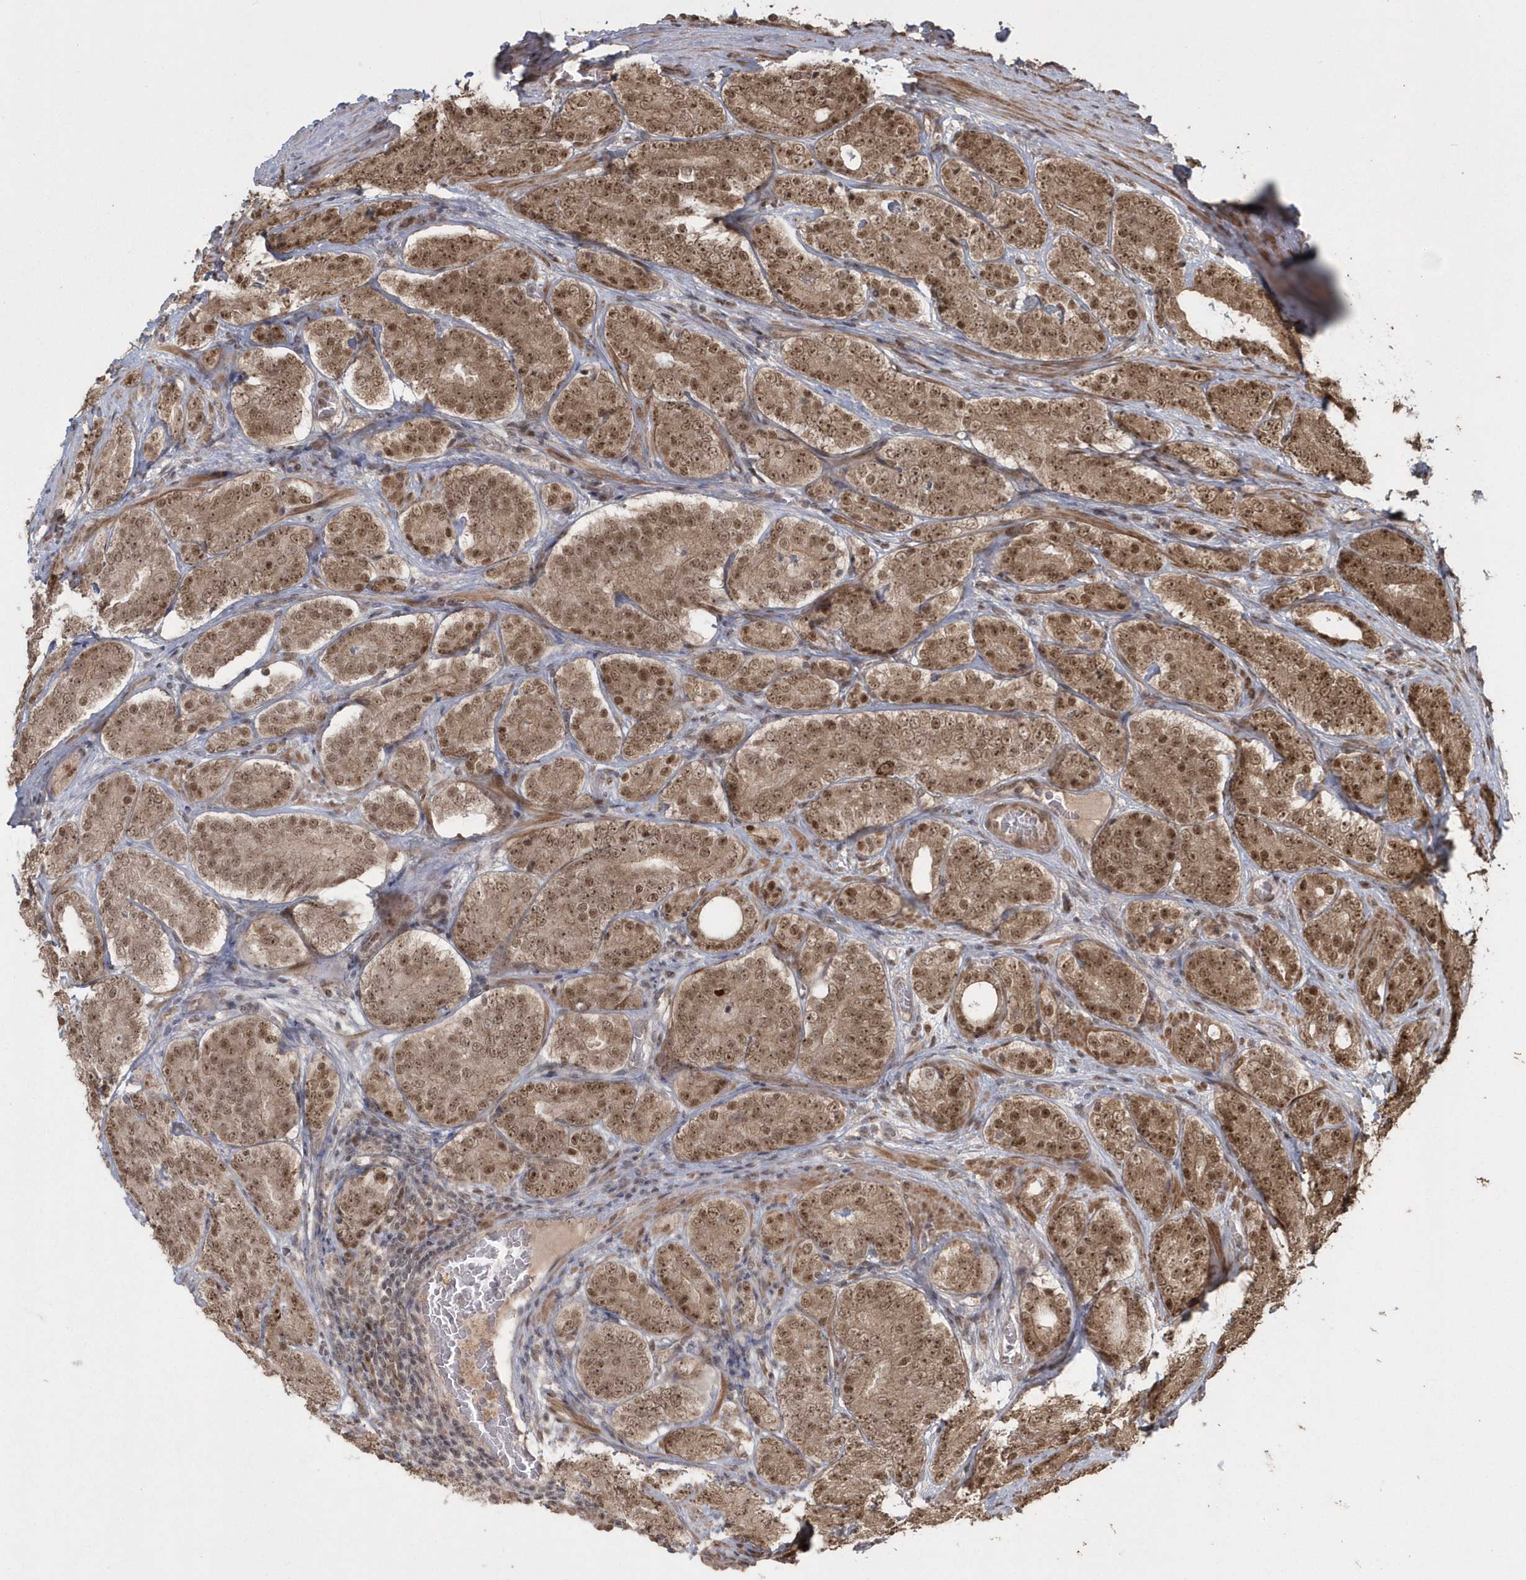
{"staining": {"intensity": "moderate", "quantity": ">75%", "location": "cytoplasmic/membranous,nuclear"}, "tissue": "prostate cancer", "cell_type": "Tumor cells", "image_type": "cancer", "snomed": [{"axis": "morphology", "description": "Adenocarcinoma, High grade"}, {"axis": "topography", "description": "Prostate"}], "caption": "Prostate high-grade adenocarcinoma stained with DAB IHC displays medium levels of moderate cytoplasmic/membranous and nuclear staining in approximately >75% of tumor cells.", "gene": "EPB41L4A", "patient": {"sex": "male", "age": 56}}